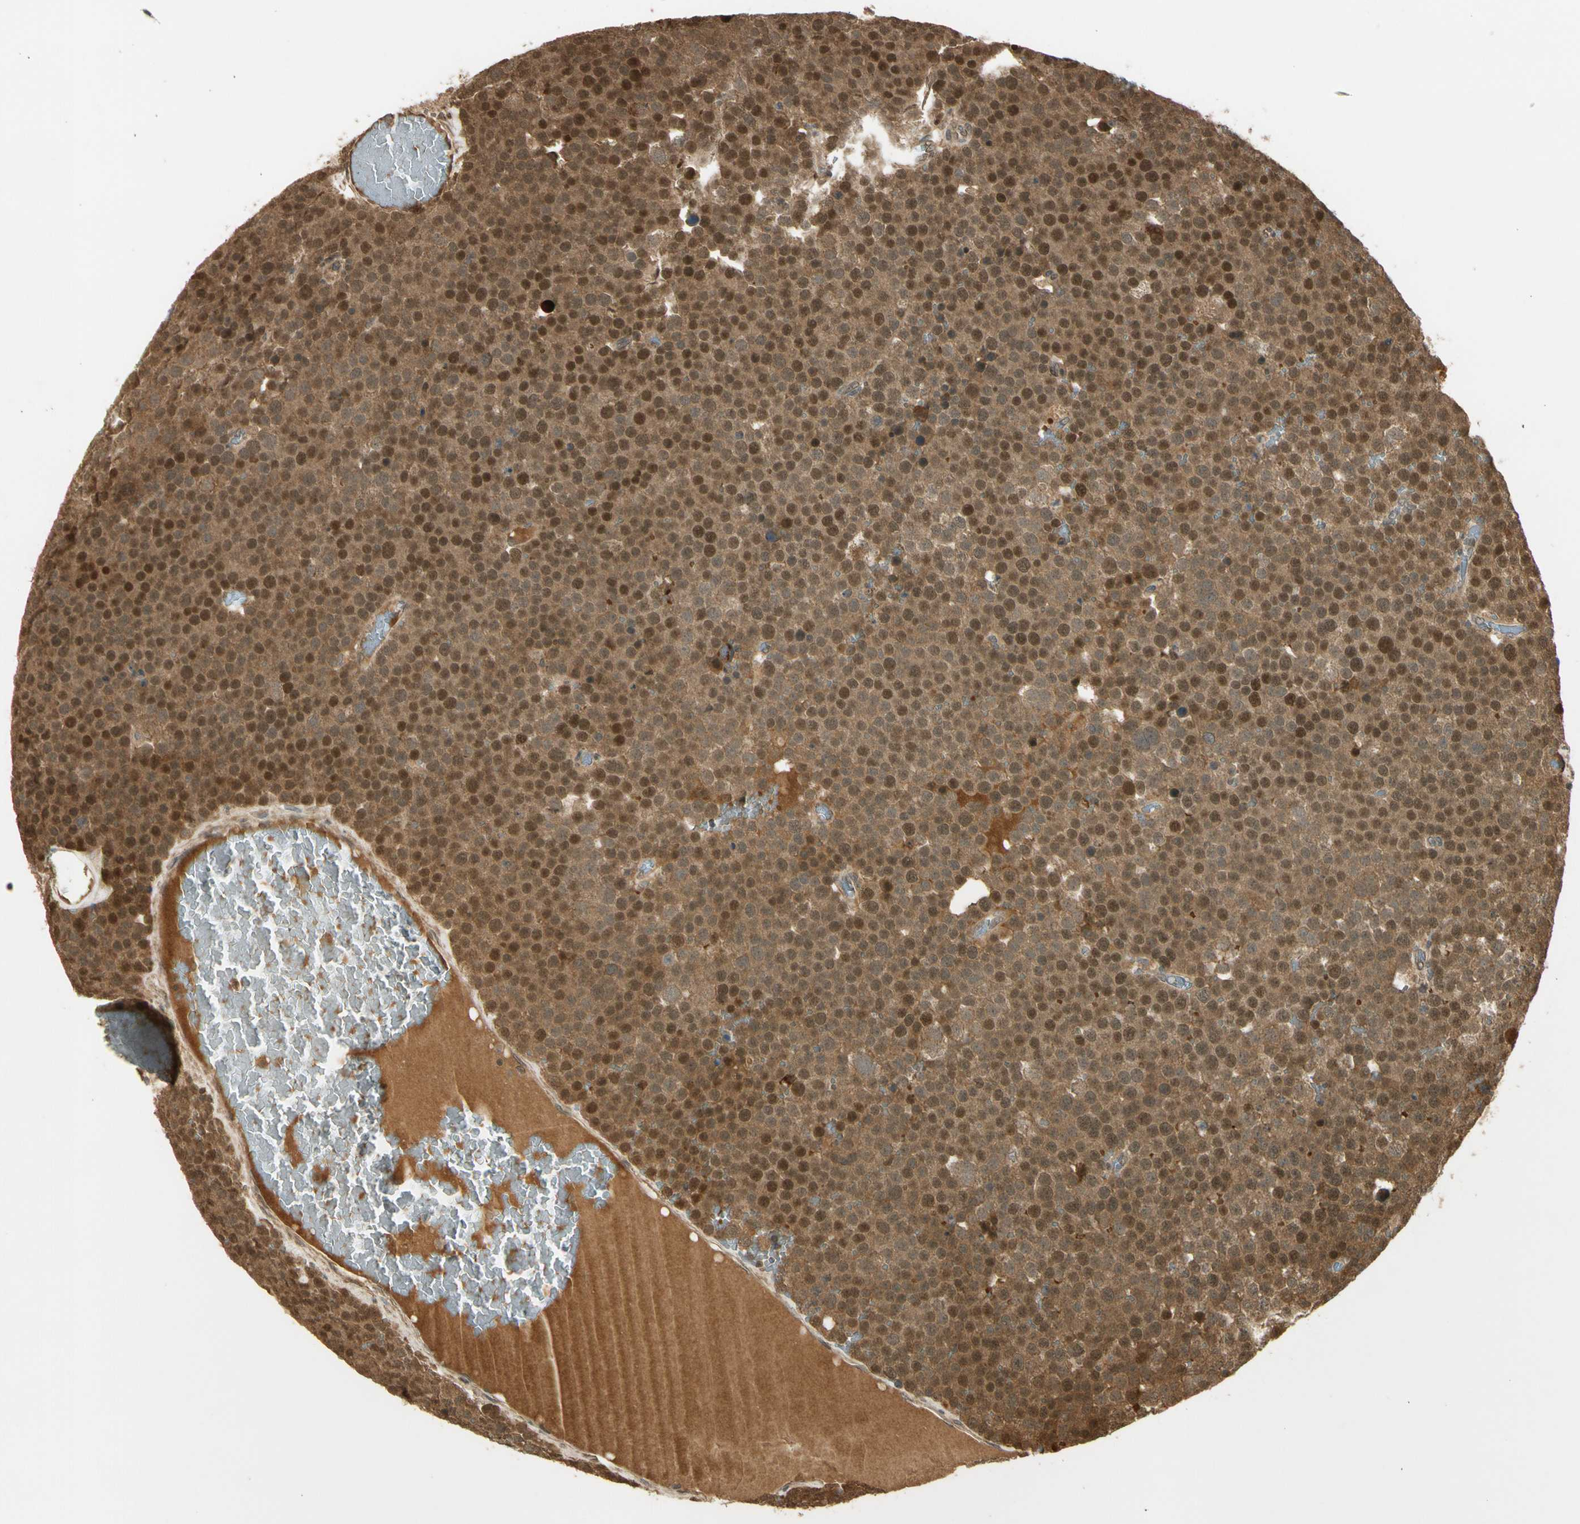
{"staining": {"intensity": "moderate", "quantity": ">75%", "location": "cytoplasmic/membranous,nuclear"}, "tissue": "testis cancer", "cell_type": "Tumor cells", "image_type": "cancer", "snomed": [{"axis": "morphology", "description": "Seminoma, NOS"}, {"axis": "topography", "description": "Testis"}], "caption": "Protein staining of testis cancer tissue reveals moderate cytoplasmic/membranous and nuclear positivity in about >75% of tumor cells.", "gene": "GMEB2", "patient": {"sex": "male", "age": 71}}